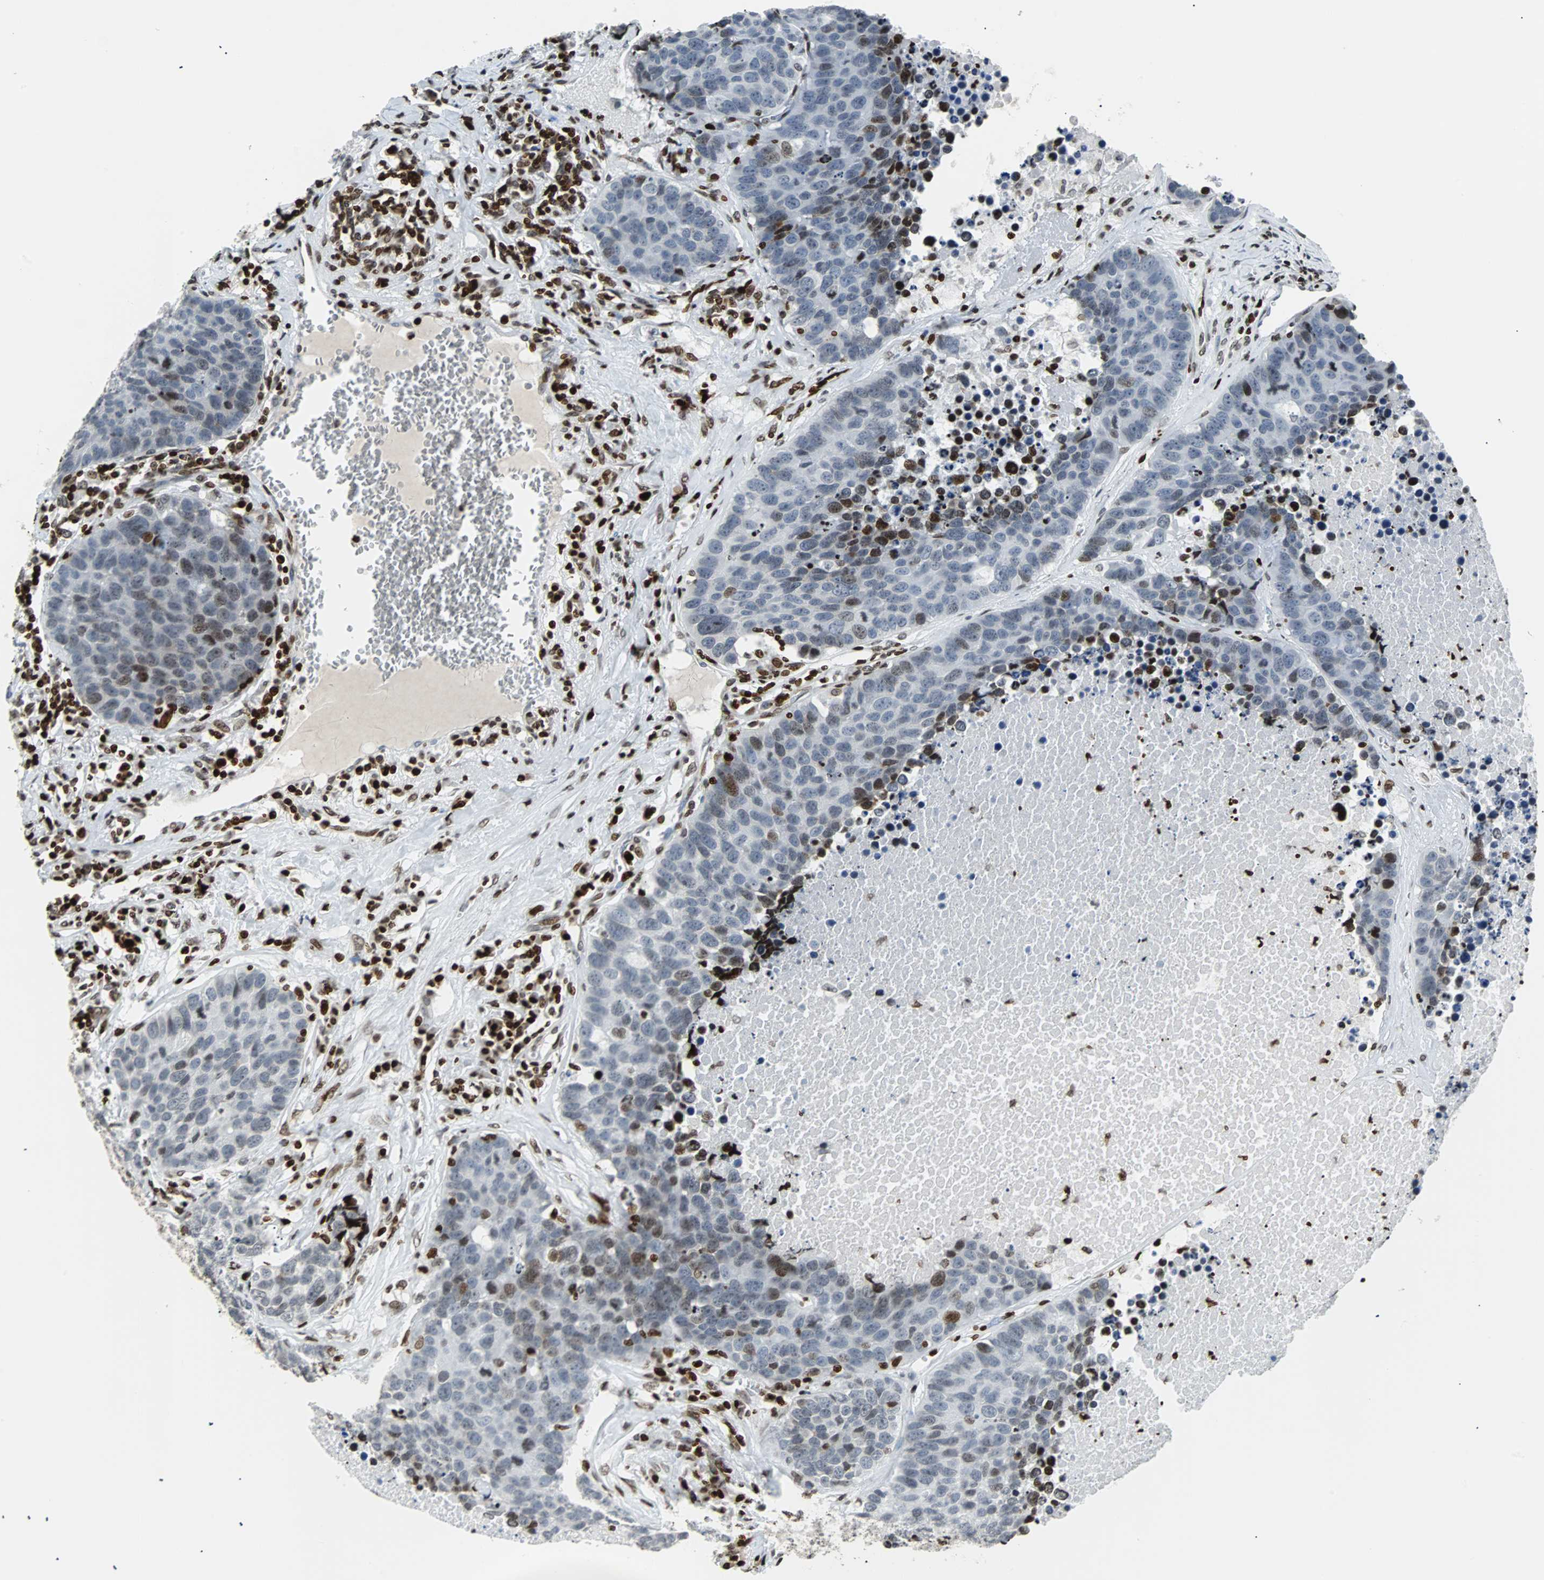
{"staining": {"intensity": "moderate", "quantity": "25%-75%", "location": "nuclear"}, "tissue": "carcinoid", "cell_type": "Tumor cells", "image_type": "cancer", "snomed": [{"axis": "morphology", "description": "Carcinoid, malignant, NOS"}, {"axis": "topography", "description": "Lung"}], "caption": "Immunohistochemical staining of human carcinoid (malignant) displays medium levels of moderate nuclear protein positivity in about 25%-75% of tumor cells. The staining is performed using DAB (3,3'-diaminobenzidine) brown chromogen to label protein expression. The nuclei are counter-stained blue using hematoxylin.", "gene": "ZNF131", "patient": {"sex": "male", "age": 60}}